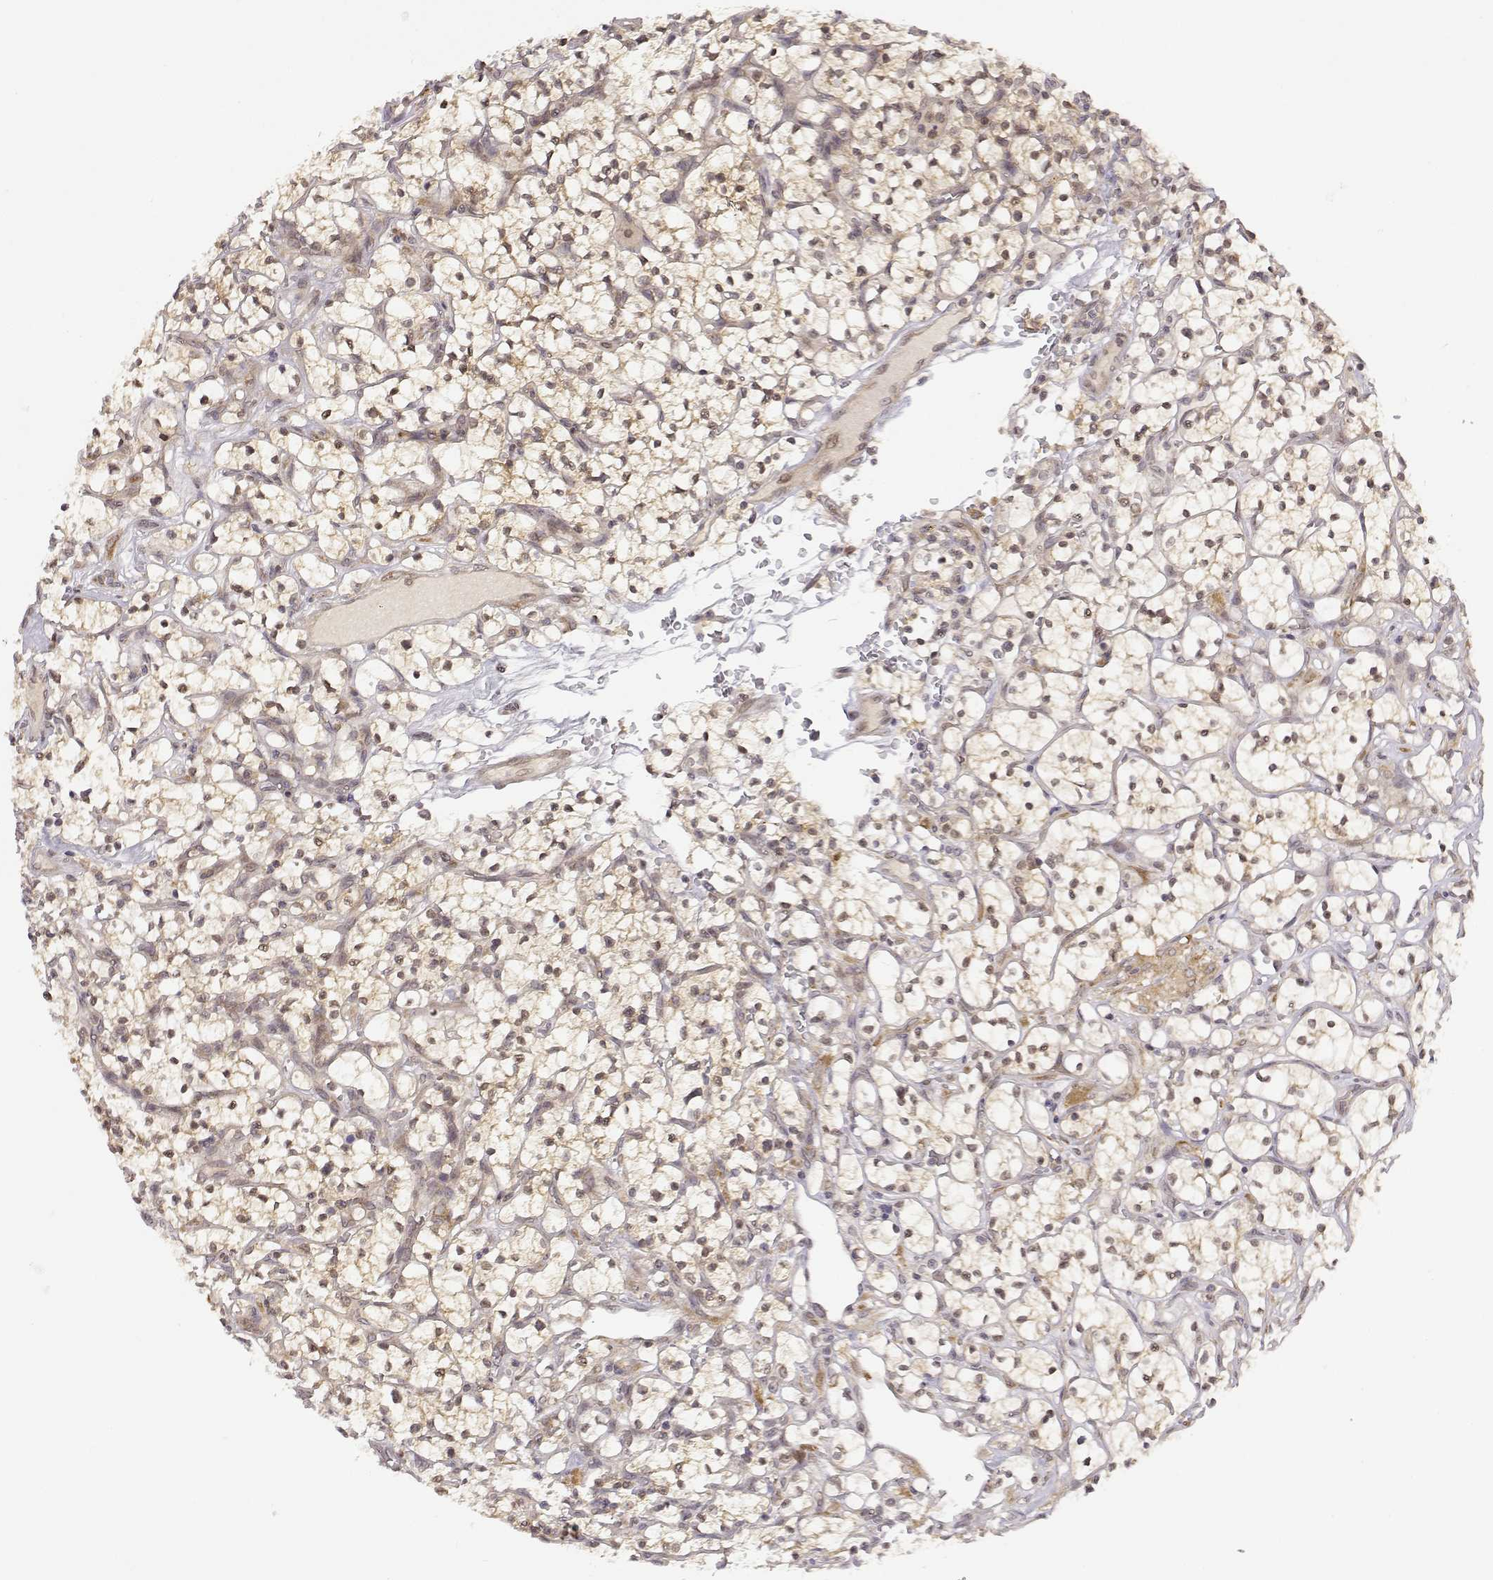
{"staining": {"intensity": "weak", "quantity": ">75%", "location": "cytoplasmic/membranous"}, "tissue": "renal cancer", "cell_type": "Tumor cells", "image_type": "cancer", "snomed": [{"axis": "morphology", "description": "Adenocarcinoma, NOS"}, {"axis": "topography", "description": "Kidney"}], "caption": "Tumor cells display low levels of weak cytoplasmic/membranous staining in about >75% of cells in adenocarcinoma (renal).", "gene": "ERGIC2", "patient": {"sex": "female", "age": 64}}